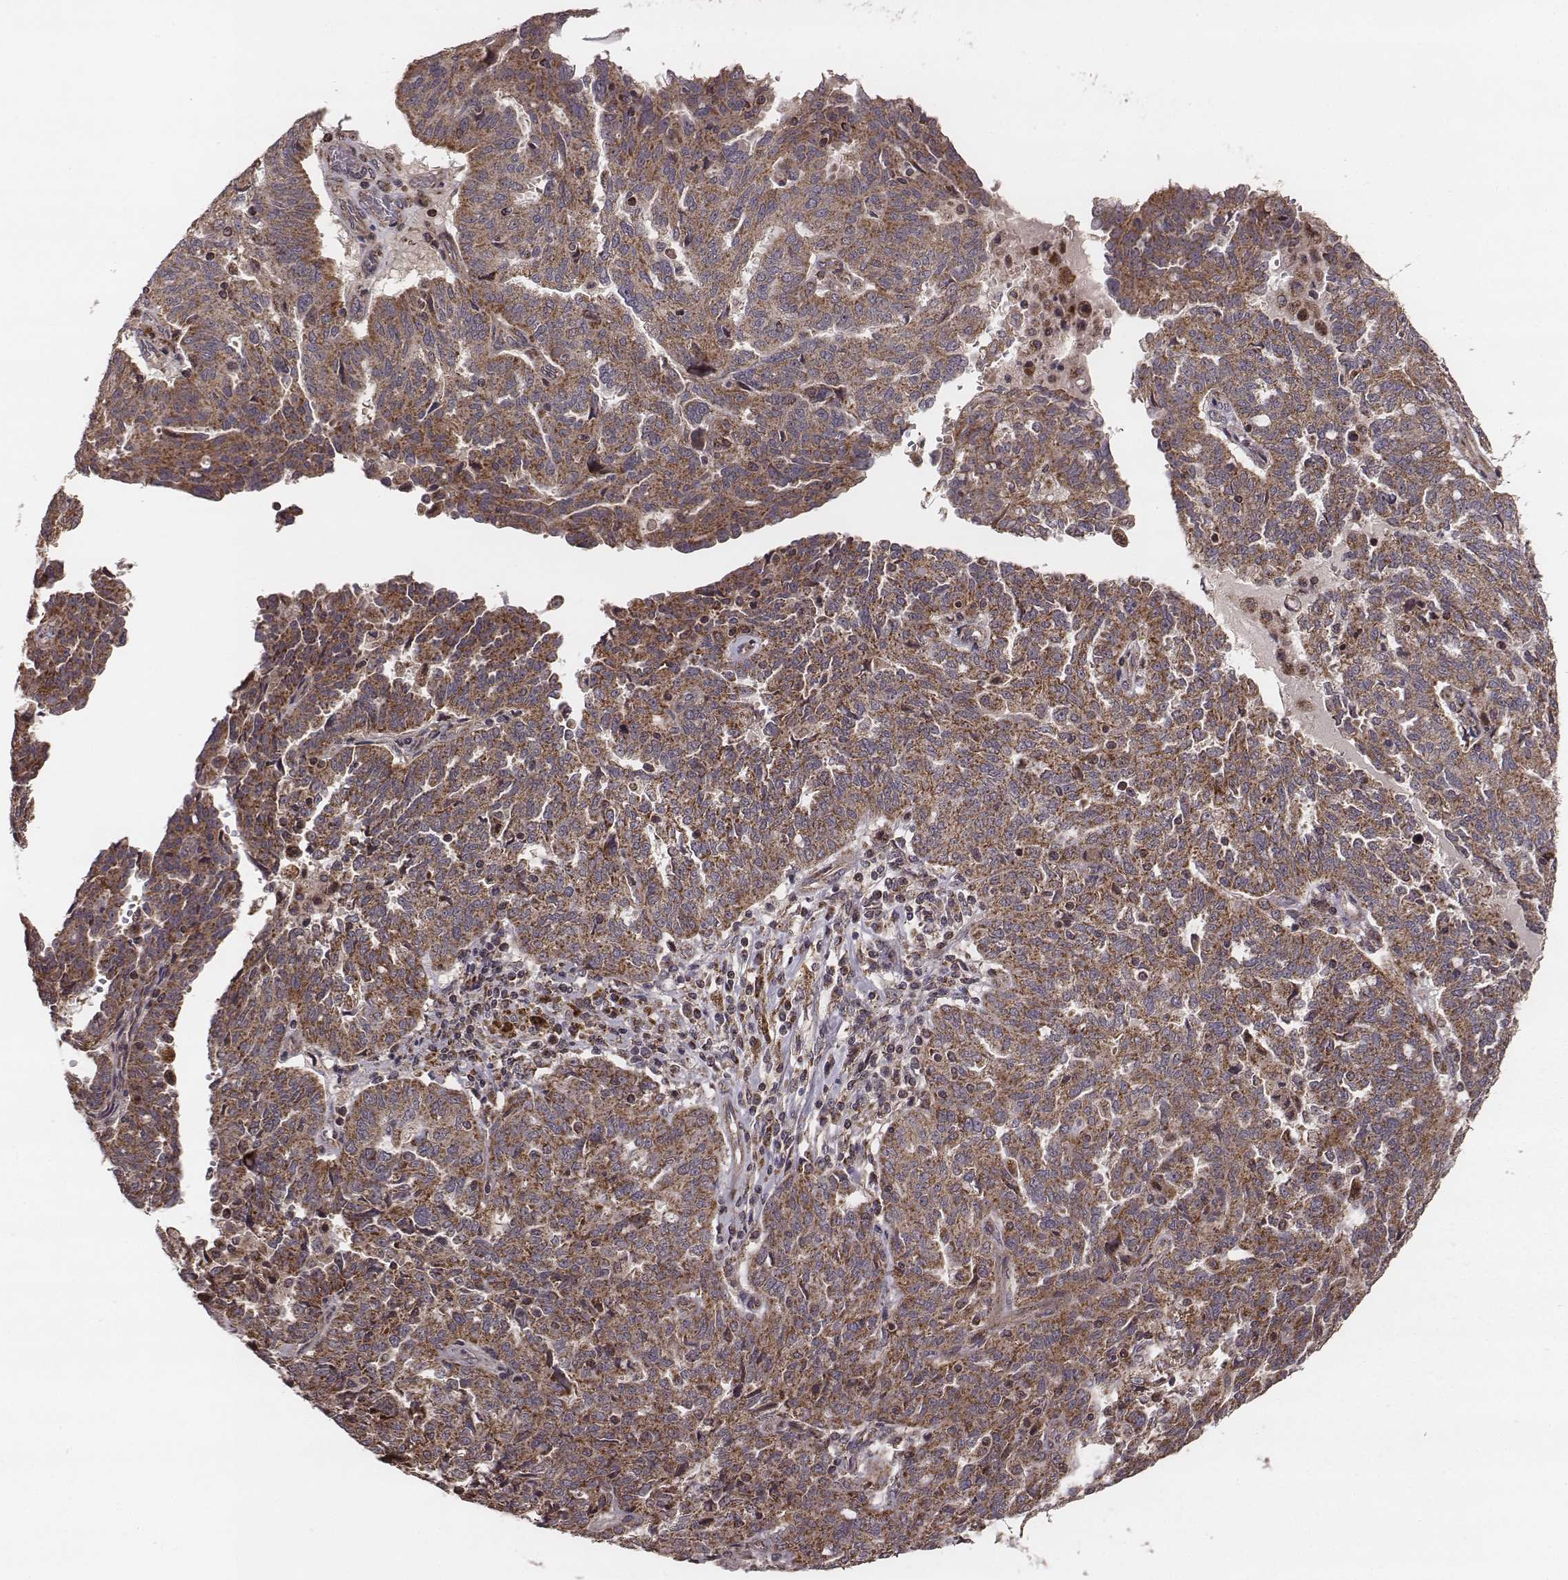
{"staining": {"intensity": "moderate", "quantity": ">75%", "location": "cytoplasmic/membranous"}, "tissue": "ovarian cancer", "cell_type": "Tumor cells", "image_type": "cancer", "snomed": [{"axis": "morphology", "description": "Cystadenocarcinoma, serous, NOS"}, {"axis": "topography", "description": "Ovary"}], "caption": "Immunohistochemistry micrograph of neoplastic tissue: serous cystadenocarcinoma (ovarian) stained using immunohistochemistry (IHC) displays medium levels of moderate protein expression localized specifically in the cytoplasmic/membranous of tumor cells, appearing as a cytoplasmic/membranous brown color.", "gene": "ZDHHC21", "patient": {"sex": "female", "age": 67}}